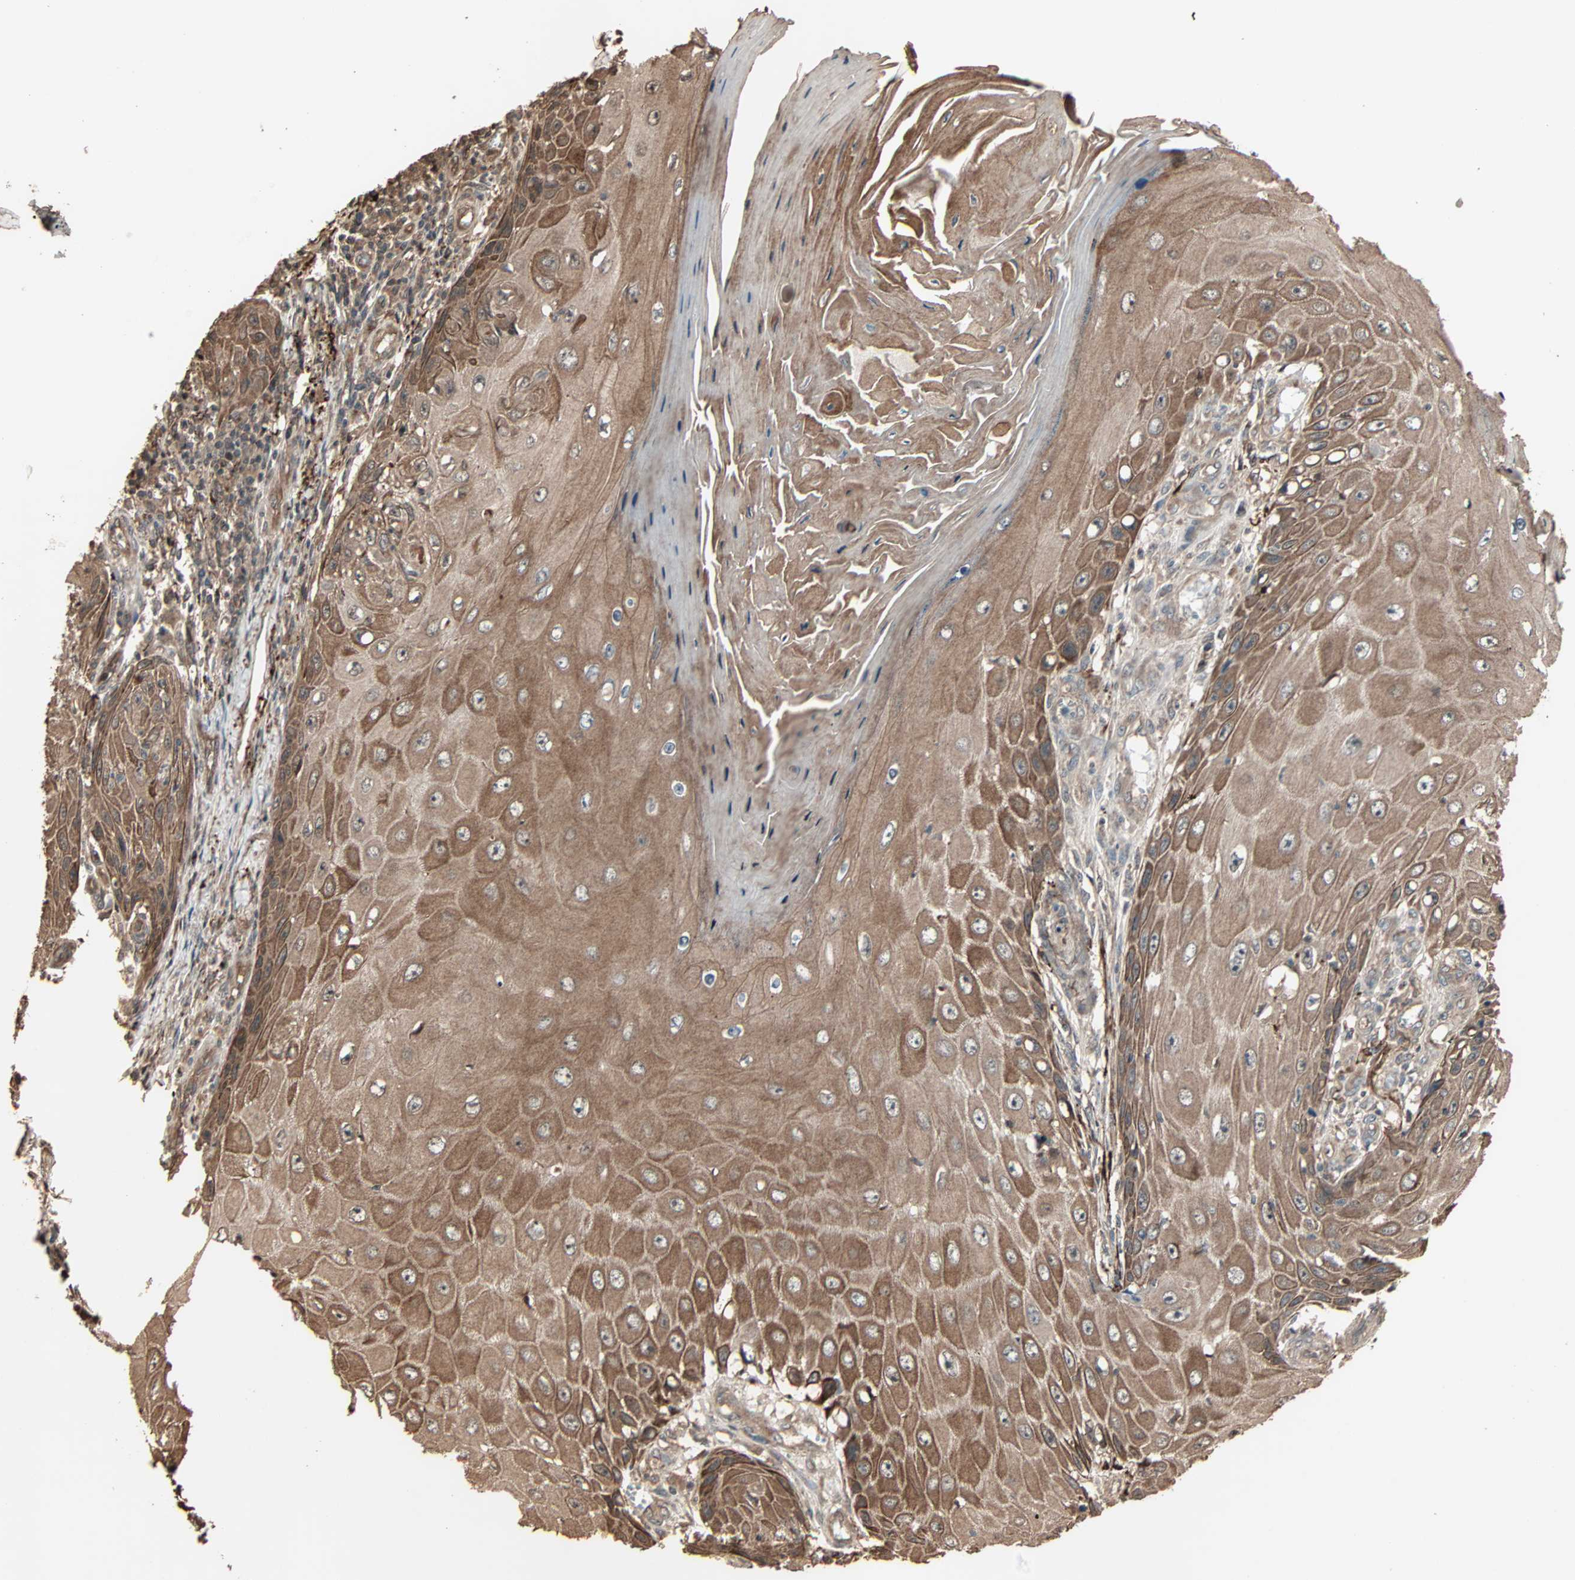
{"staining": {"intensity": "strong", "quantity": ">75%", "location": "cytoplasmic/membranous"}, "tissue": "skin cancer", "cell_type": "Tumor cells", "image_type": "cancer", "snomed": [{"axis": "morphology", "description": "Squamous cell carcinoma, NOS"}, {"axis": "topography", "description": "Skin"}], "caption": "Squamous cell carcinoma (skin) stained for a protein demonstrates strong cytoplasmic/membranous positivity in tumor cells. (IHC, brightfield microscopy, high magnification).", "gene": "CALCRL", "patient": {"sex": "female", "age": 73}}